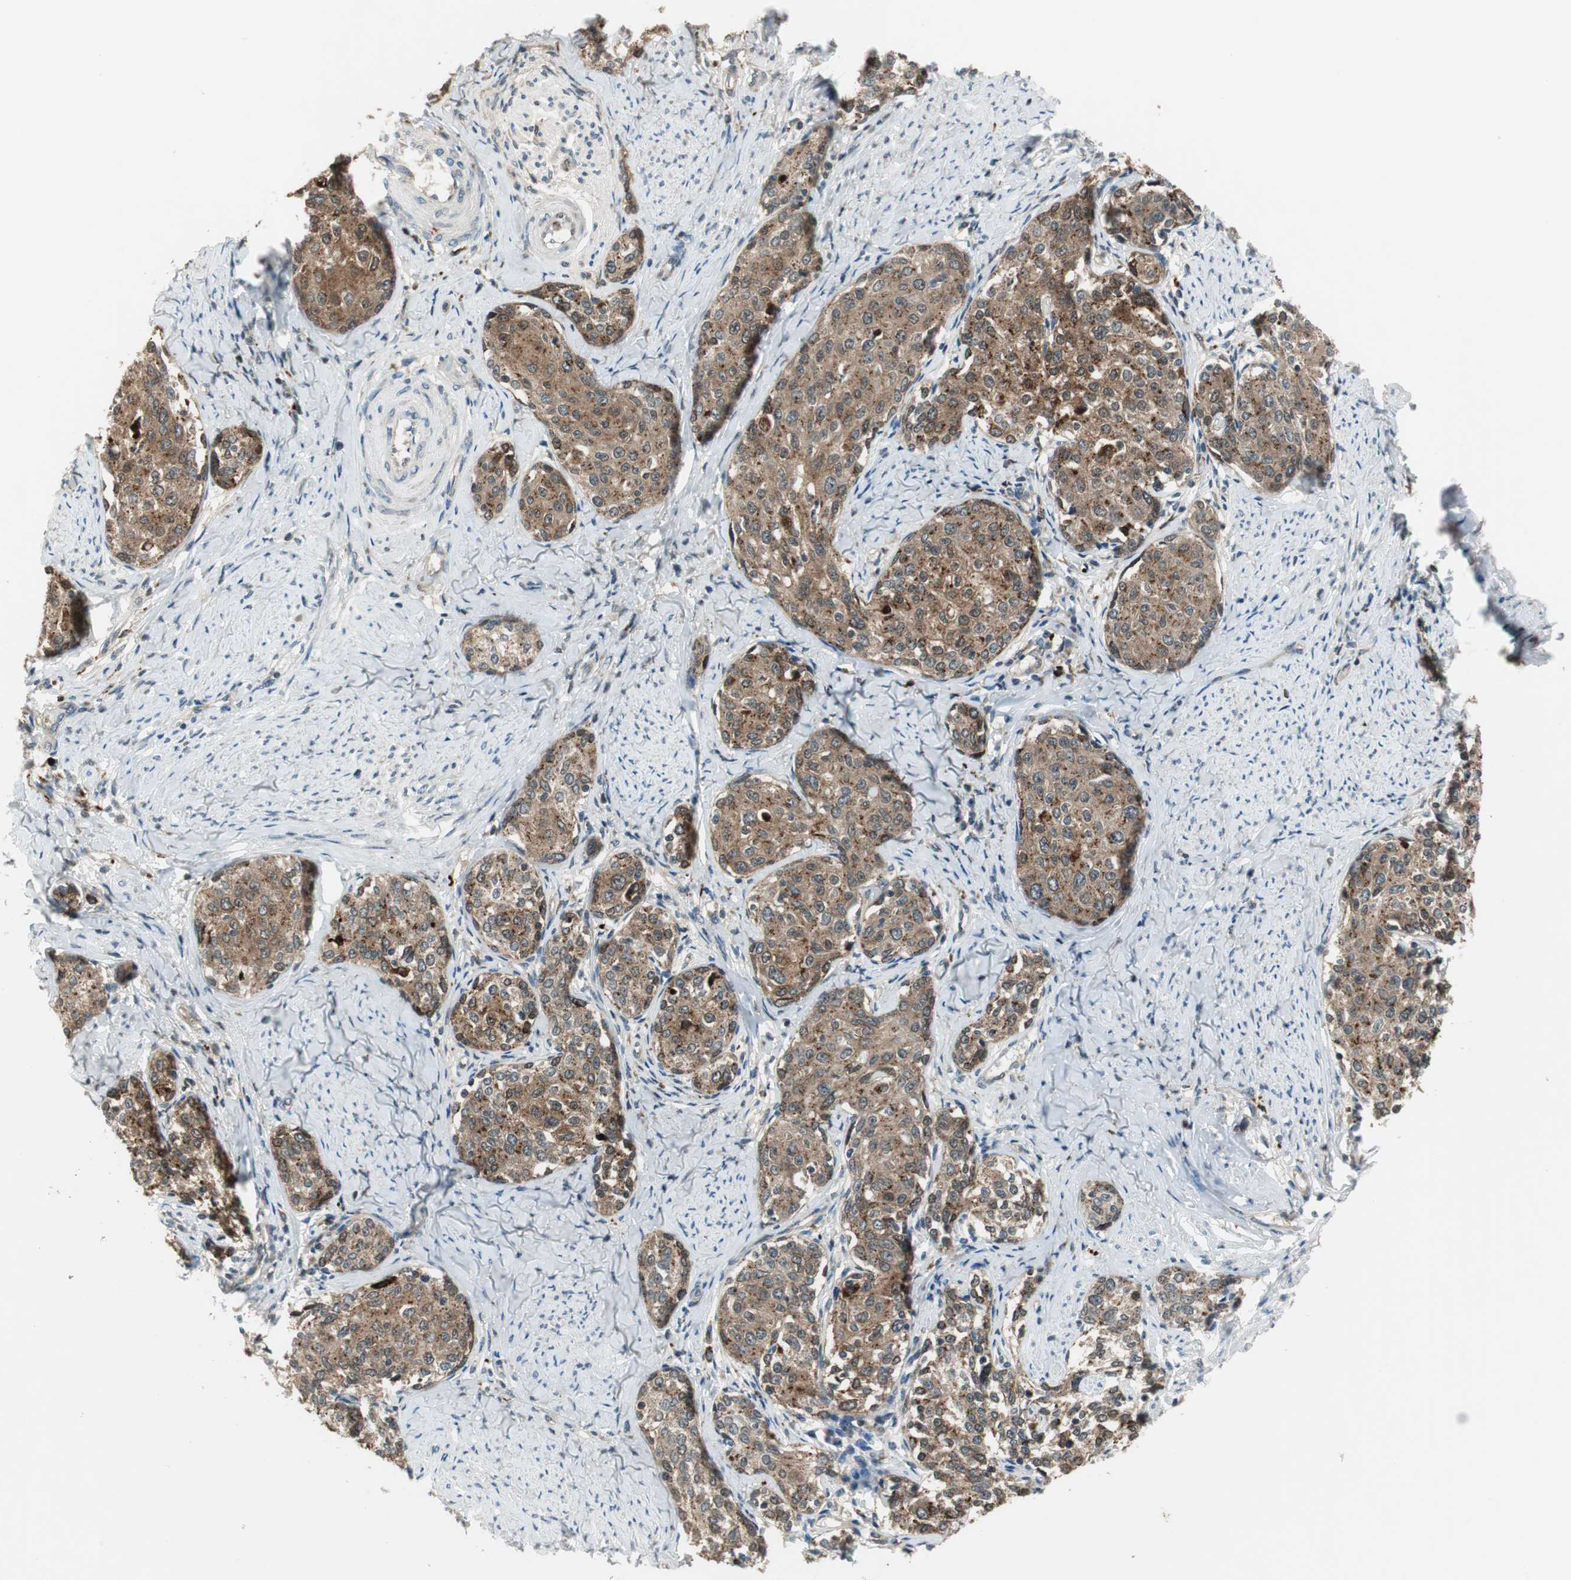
{"staining": {"intensity": "moderate", "quantity": ">75%", "location": "cytoplasmic/membranous"}, "tissue": "cervical cancer", "cell_type": "Tumor cells", "image_type": "cancer", "snomed": [{"axis": "morphology", "description": "Squamous cell carcinoma, NOS"}, {"axis": "morphology", "description": "Adenocarcinoma, NOS"}, {"axis": "topography", "description": "Cervix"}], "caption": "Immunohistochemical staining of human cervical cancer (squamous cell carcinoma) shows medium levels of moderate cytoplasmic/membranous expression in about >75% of tumor cells. The protein of interest is stained brown, and the nuclei are stained in blue (DAB IHC with brightfield microscopy, high magnification).", "gene": "NCK1", "patient": {"sex": "female", "age": 52}}